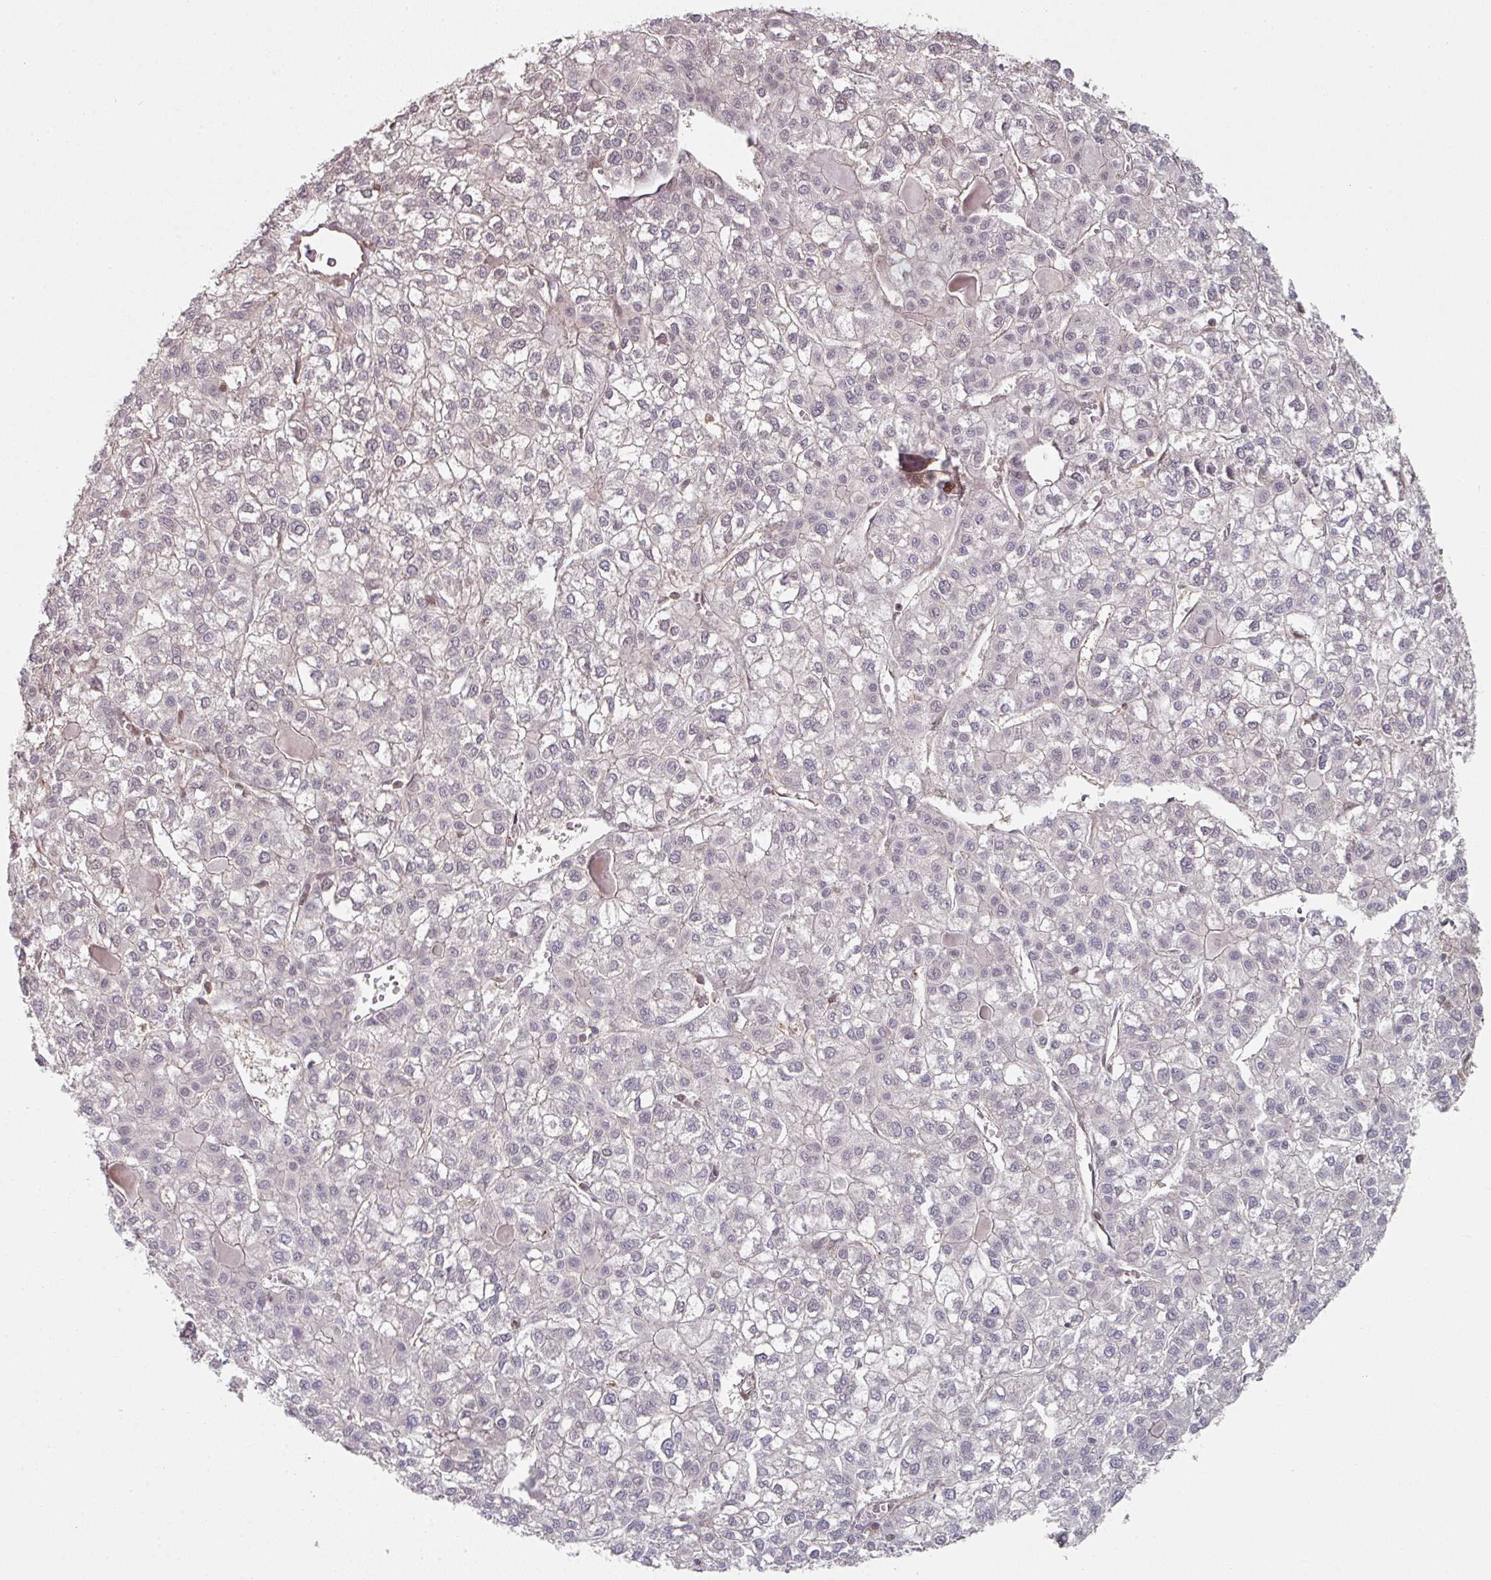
{"staining": {"intensity": "negative", "quantity": "none", "location": "none"}, "tissue": "liver cancer", "cell_type": "Tumor cells", "image_type": "cancer", "snomed": [{"axis": "morphology", "description": "Carcinoma, Hepatocellular, NOS"}, {"axis": "topography", "description": "Liver"}], "caption": "Immunohistochemistry (IHC) photomicrograph of neoplastic tissue: liver cancer (hepatocellular carcinoma) stained with DAB (3,3'-diaminobenzidine) shows no significant protein positivity in tumor cells.", "gene": "PSME3IP1", "patient": {"sex": "female", "age": 43}}